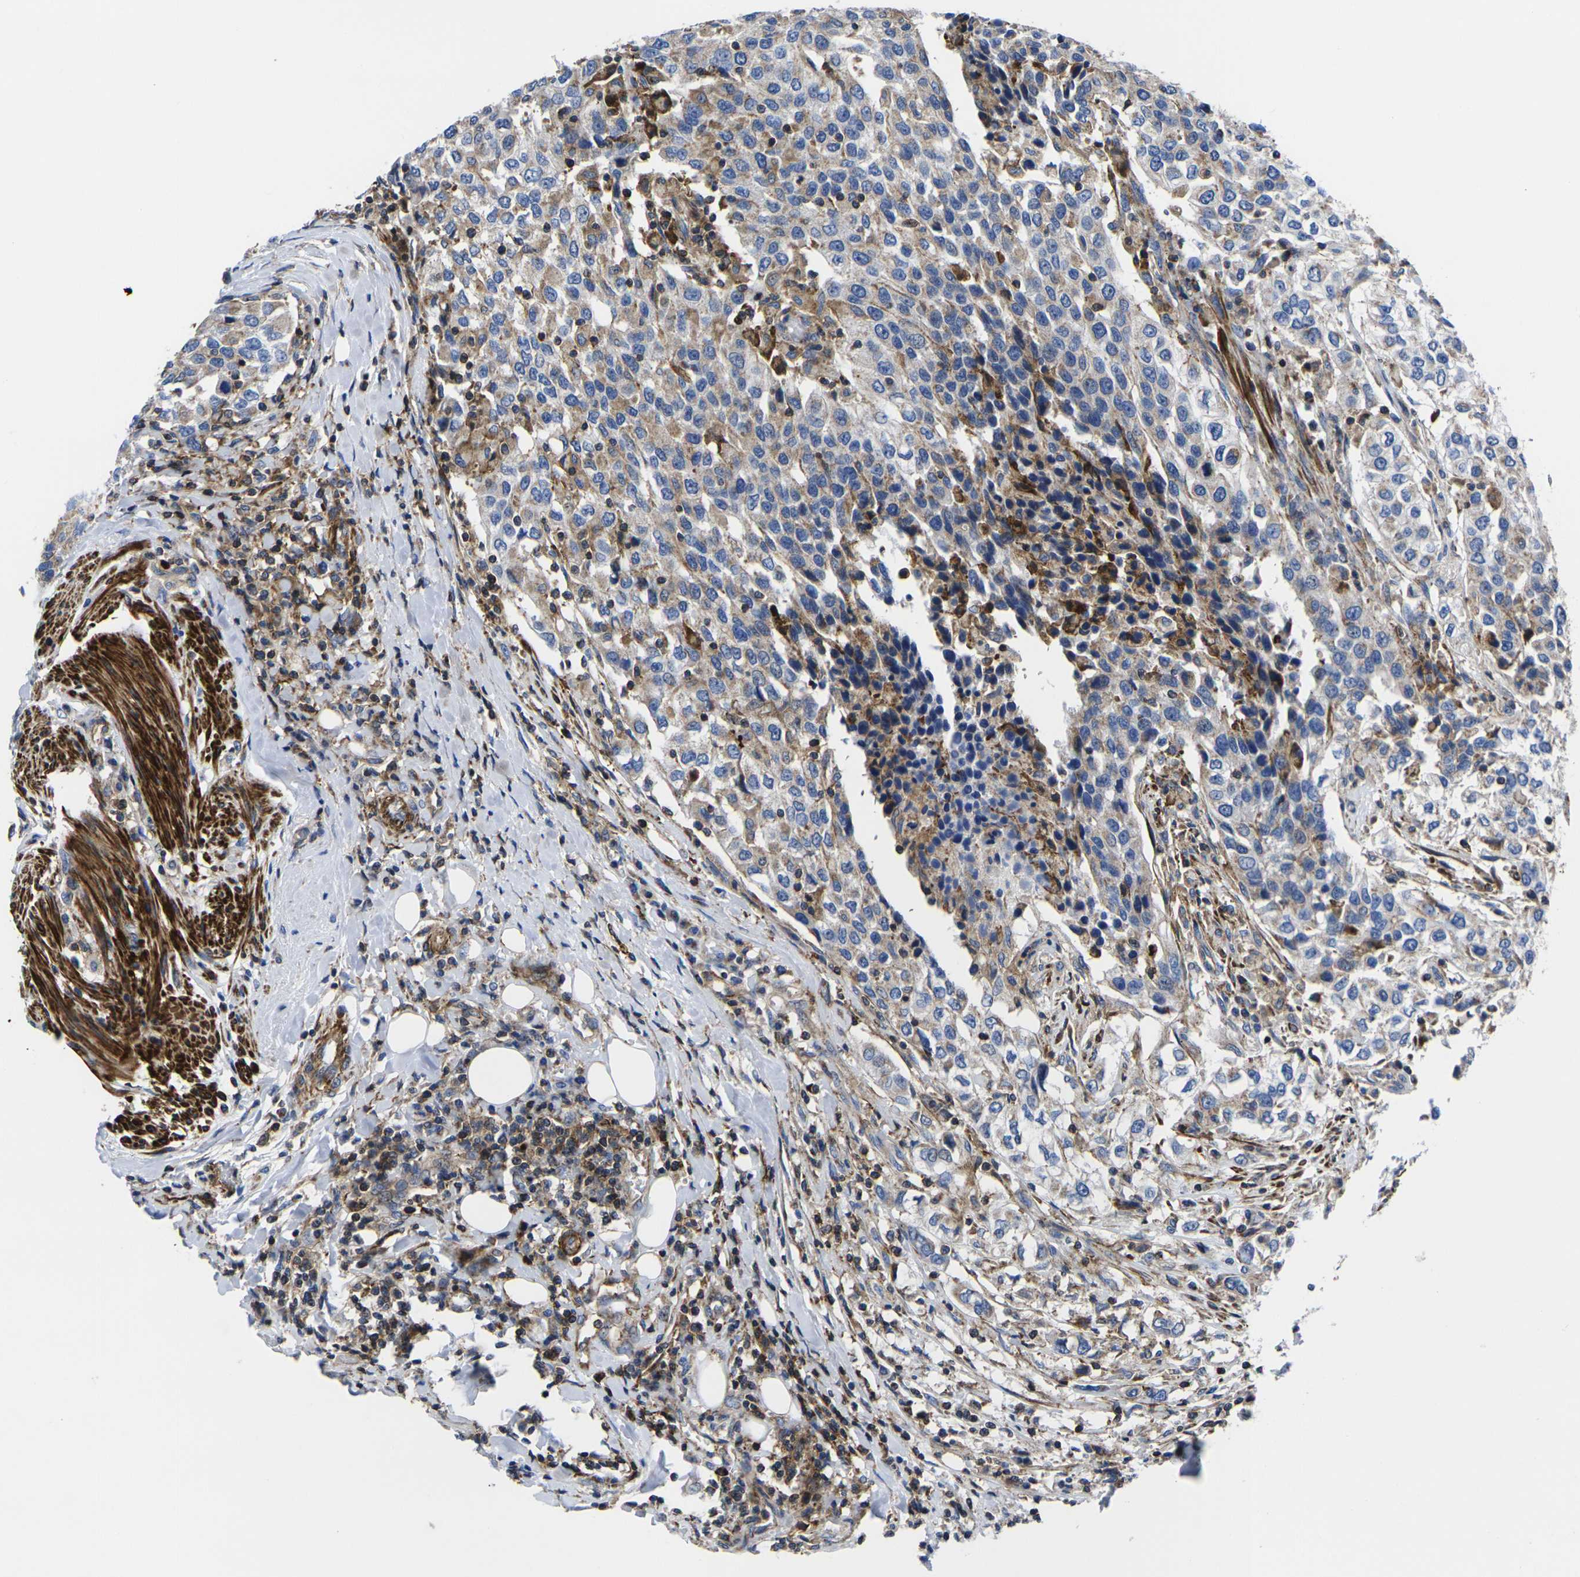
{"staining": {"intensity": "weak", "quantity": "25%-75%", "location": "cytoplasmic/membranous"}, "tissue": "urothelial cancer", "cell_type": "Tumor cells", "image_type": "cancer", "snomed": [{"axis": "morphology", "description": "Urothelial carcinoma, High grade"}, {"axis": "topography", "description": "Urinary bladder"}], "caption": "Urothelial carcinoma (high-grade) stained with immunohistochemistry exhibits weak cytoplasmic/membranous positivity in approximately 25%-75% of tumor cells. Ihc stains the protein in brown and the nuclei are stained blue.", "gene": "GPR4", "patient": {"sex": "female", "age": 56}}